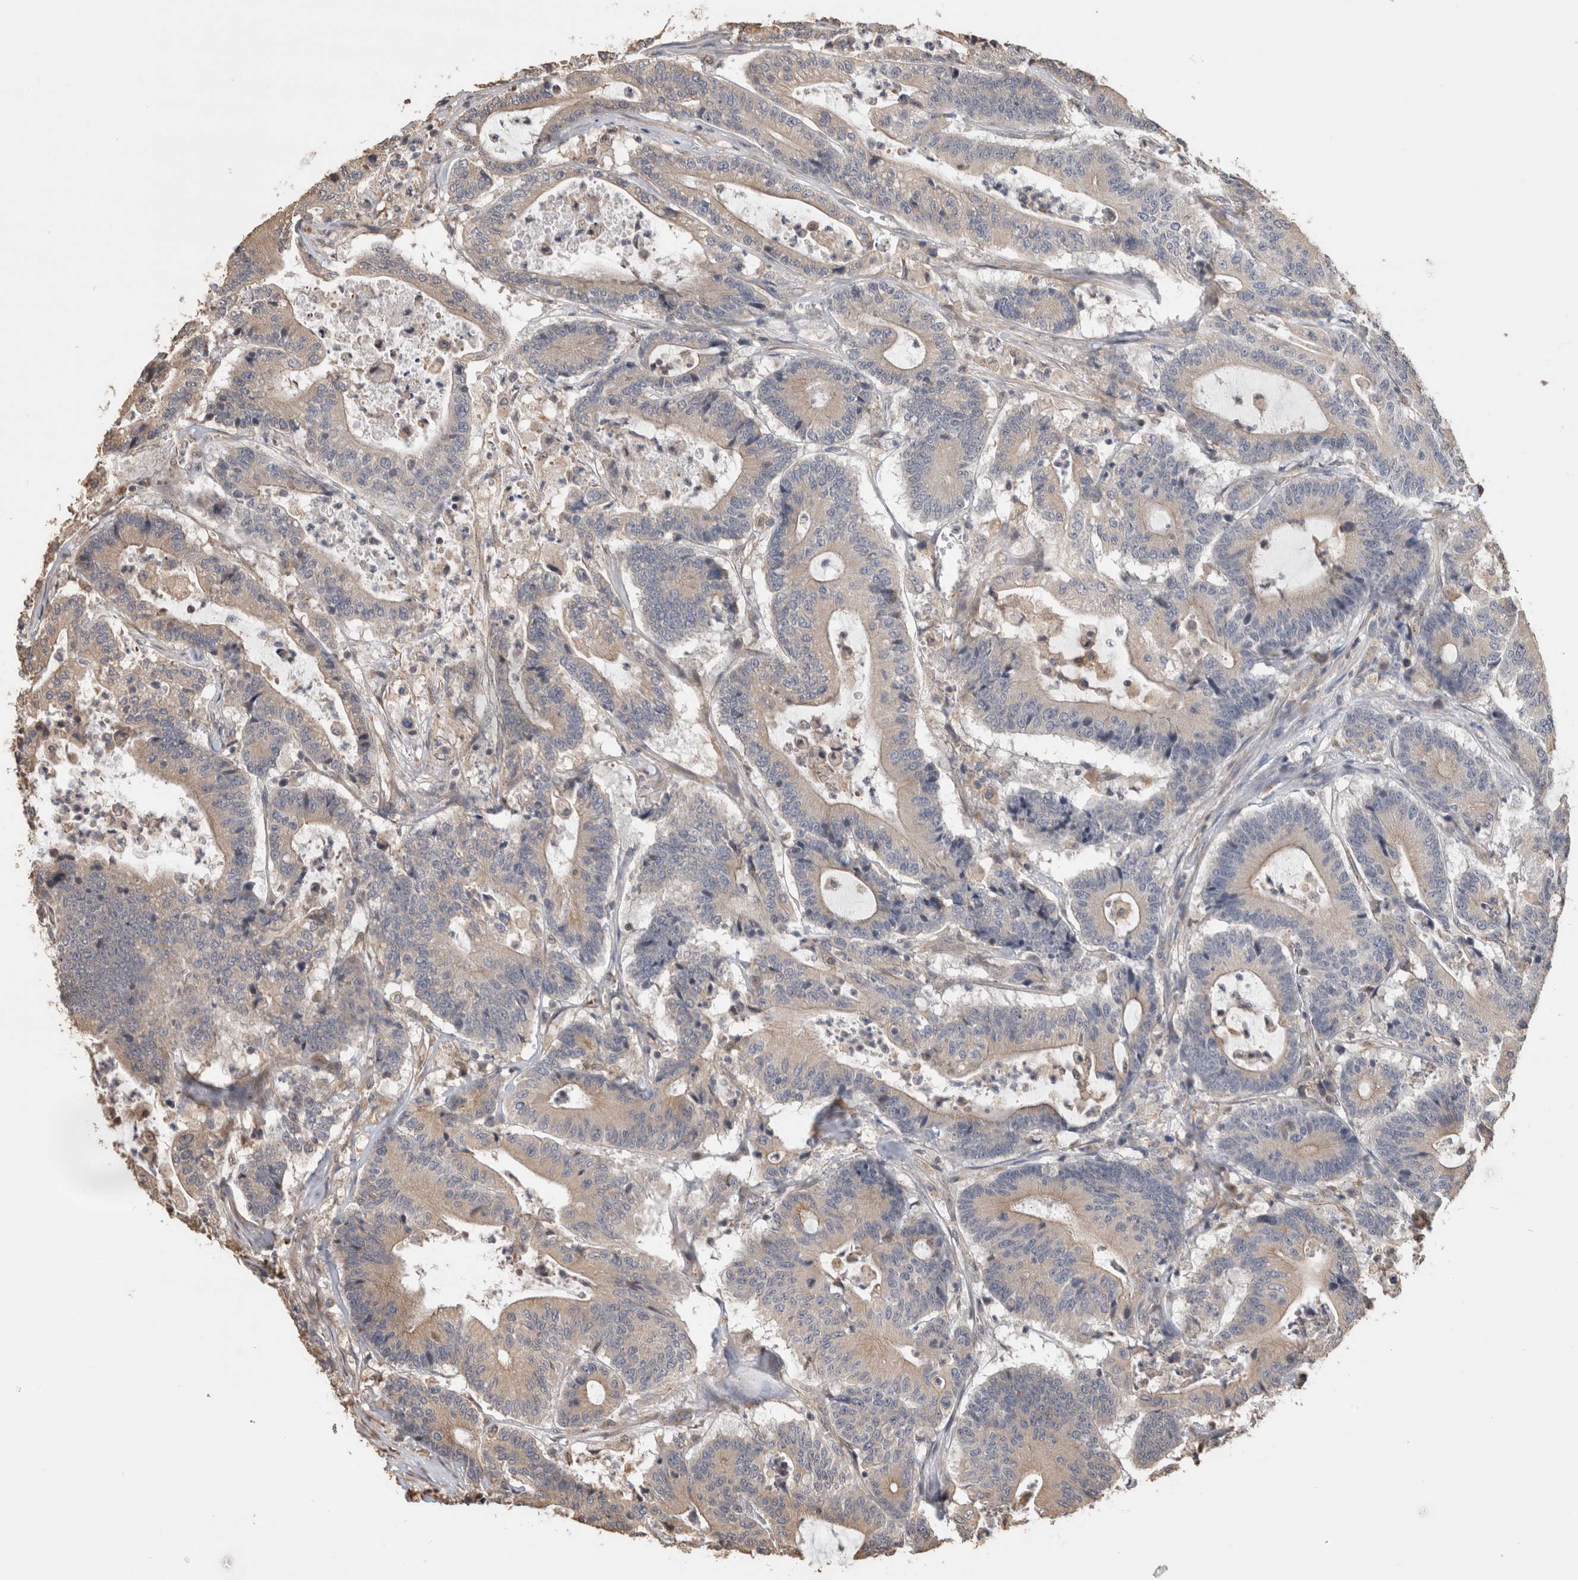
{"staining": {"intensity": "weak", "quantity": "25%-75%", "location": "cytoplasmic/membranous"}, "tissue": "colorectal cancer", "cell_type": "Tumor cells", "image_type": "cancer", "snomed": [{"axis": "morphology", "description": "Adenocarcinoma, NOS"}, {"axis": "topography", "description": "Colon"}], "caption": "This image demonstrates immunohistochemistry staining of colorectal cancer (adenocarcinoma), with low weak cytoplasmic/membranous staining in about 25%-75% of tumor cells.", "gene": "CLIP1", "patient": {"sex": "female", "age": 84}}